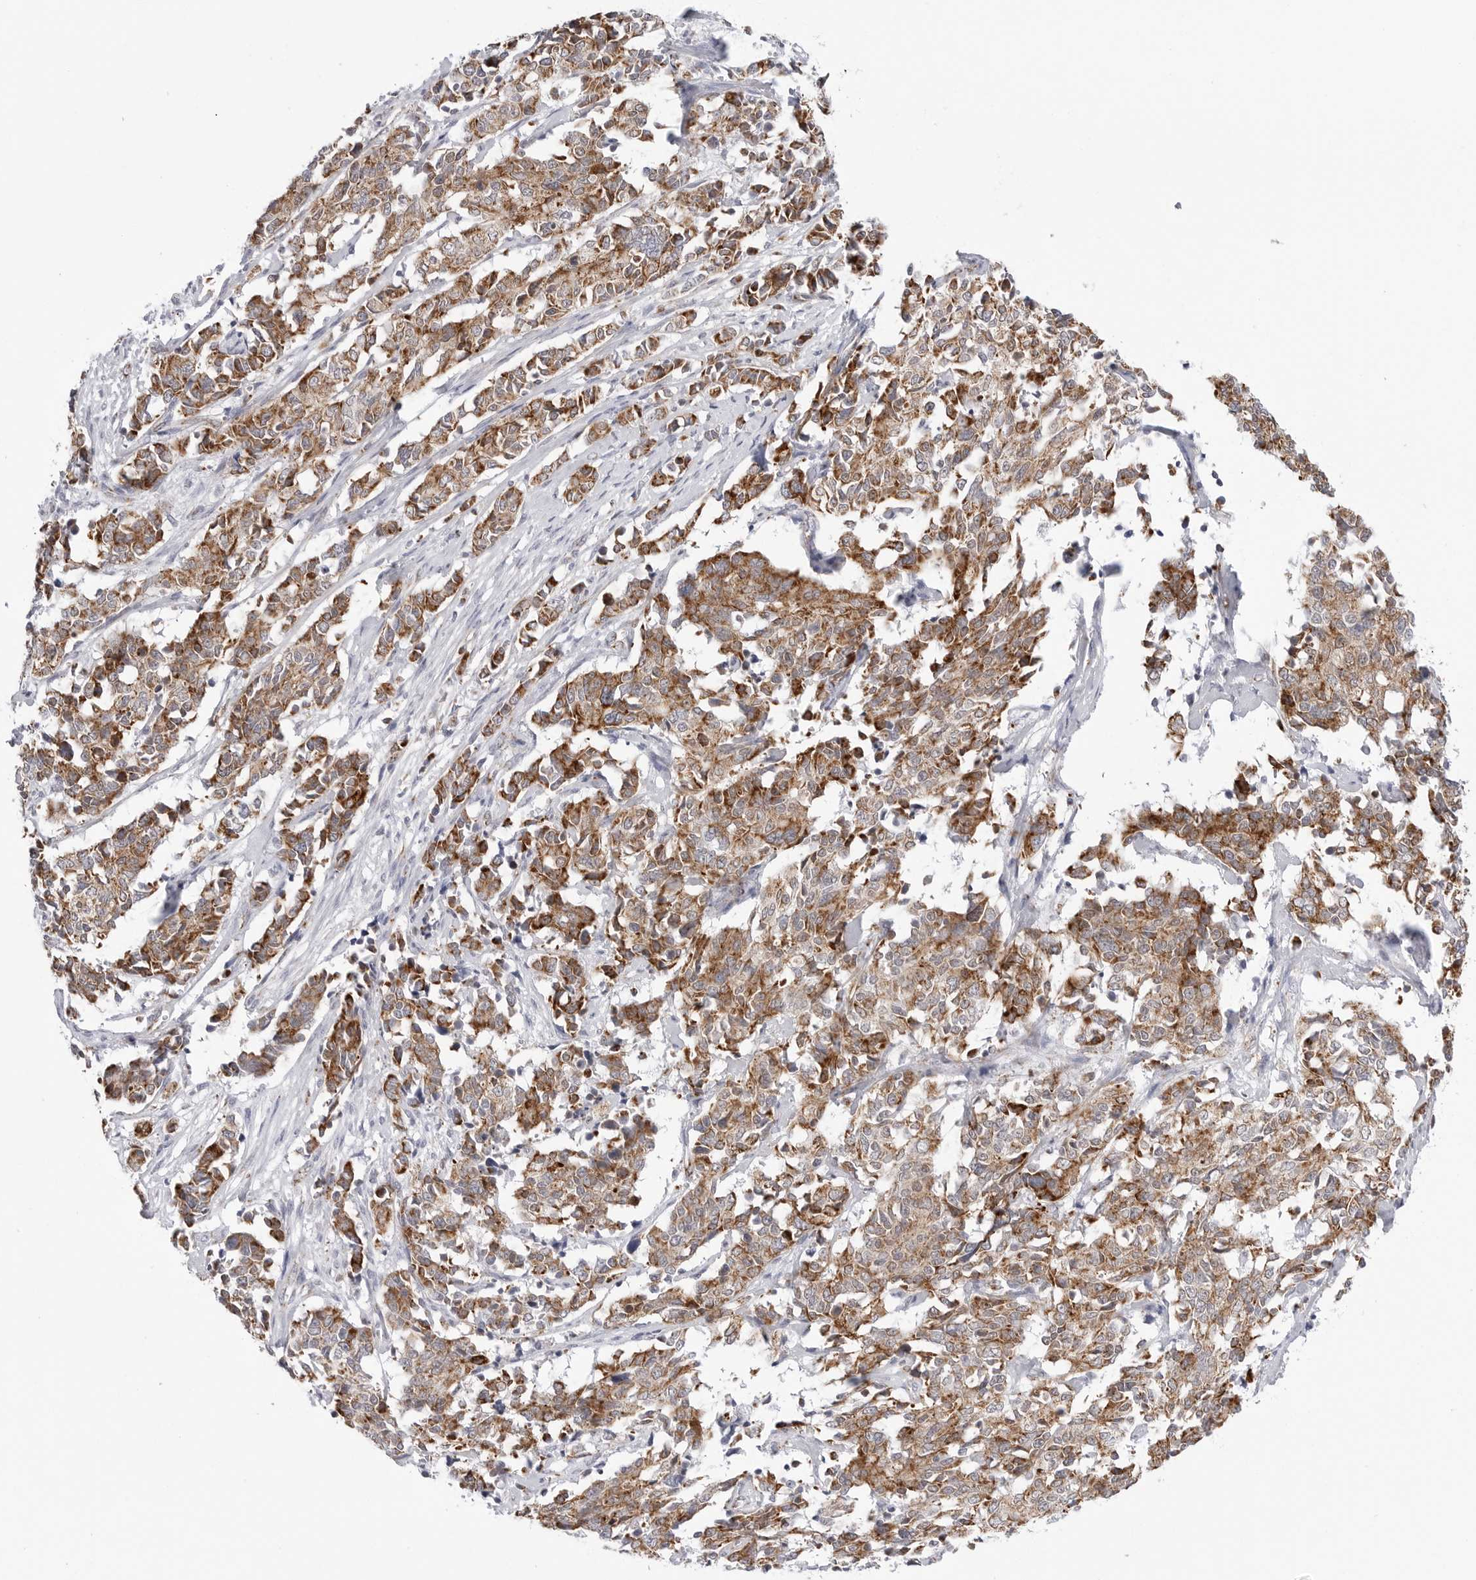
{"staining": {"intensity": "moderate", "quantity": ">75%", "location": "cytoplasmic/membranous"}, "tissue": "cervical cancer", "cell_type": "Tumor cells", "image_type": "cancer", "snomed": [{"axis": "morphology", "description": "Normal tissue, NOS"}, {"axis": "morphology", "description": "Squamous cell carcinoma, NOS"}, {"axis": "topography", "description": "Cervix"}], "caption": "Immunohistochemical staining of cervical squamous cell carcinoma demonstrates medium levels of moderate cytoplasmic/membranous staining in approximately >75% of tumor cells.", "gene": "ATP5IF1", "patient": {"sex": "female", "age": 35}}